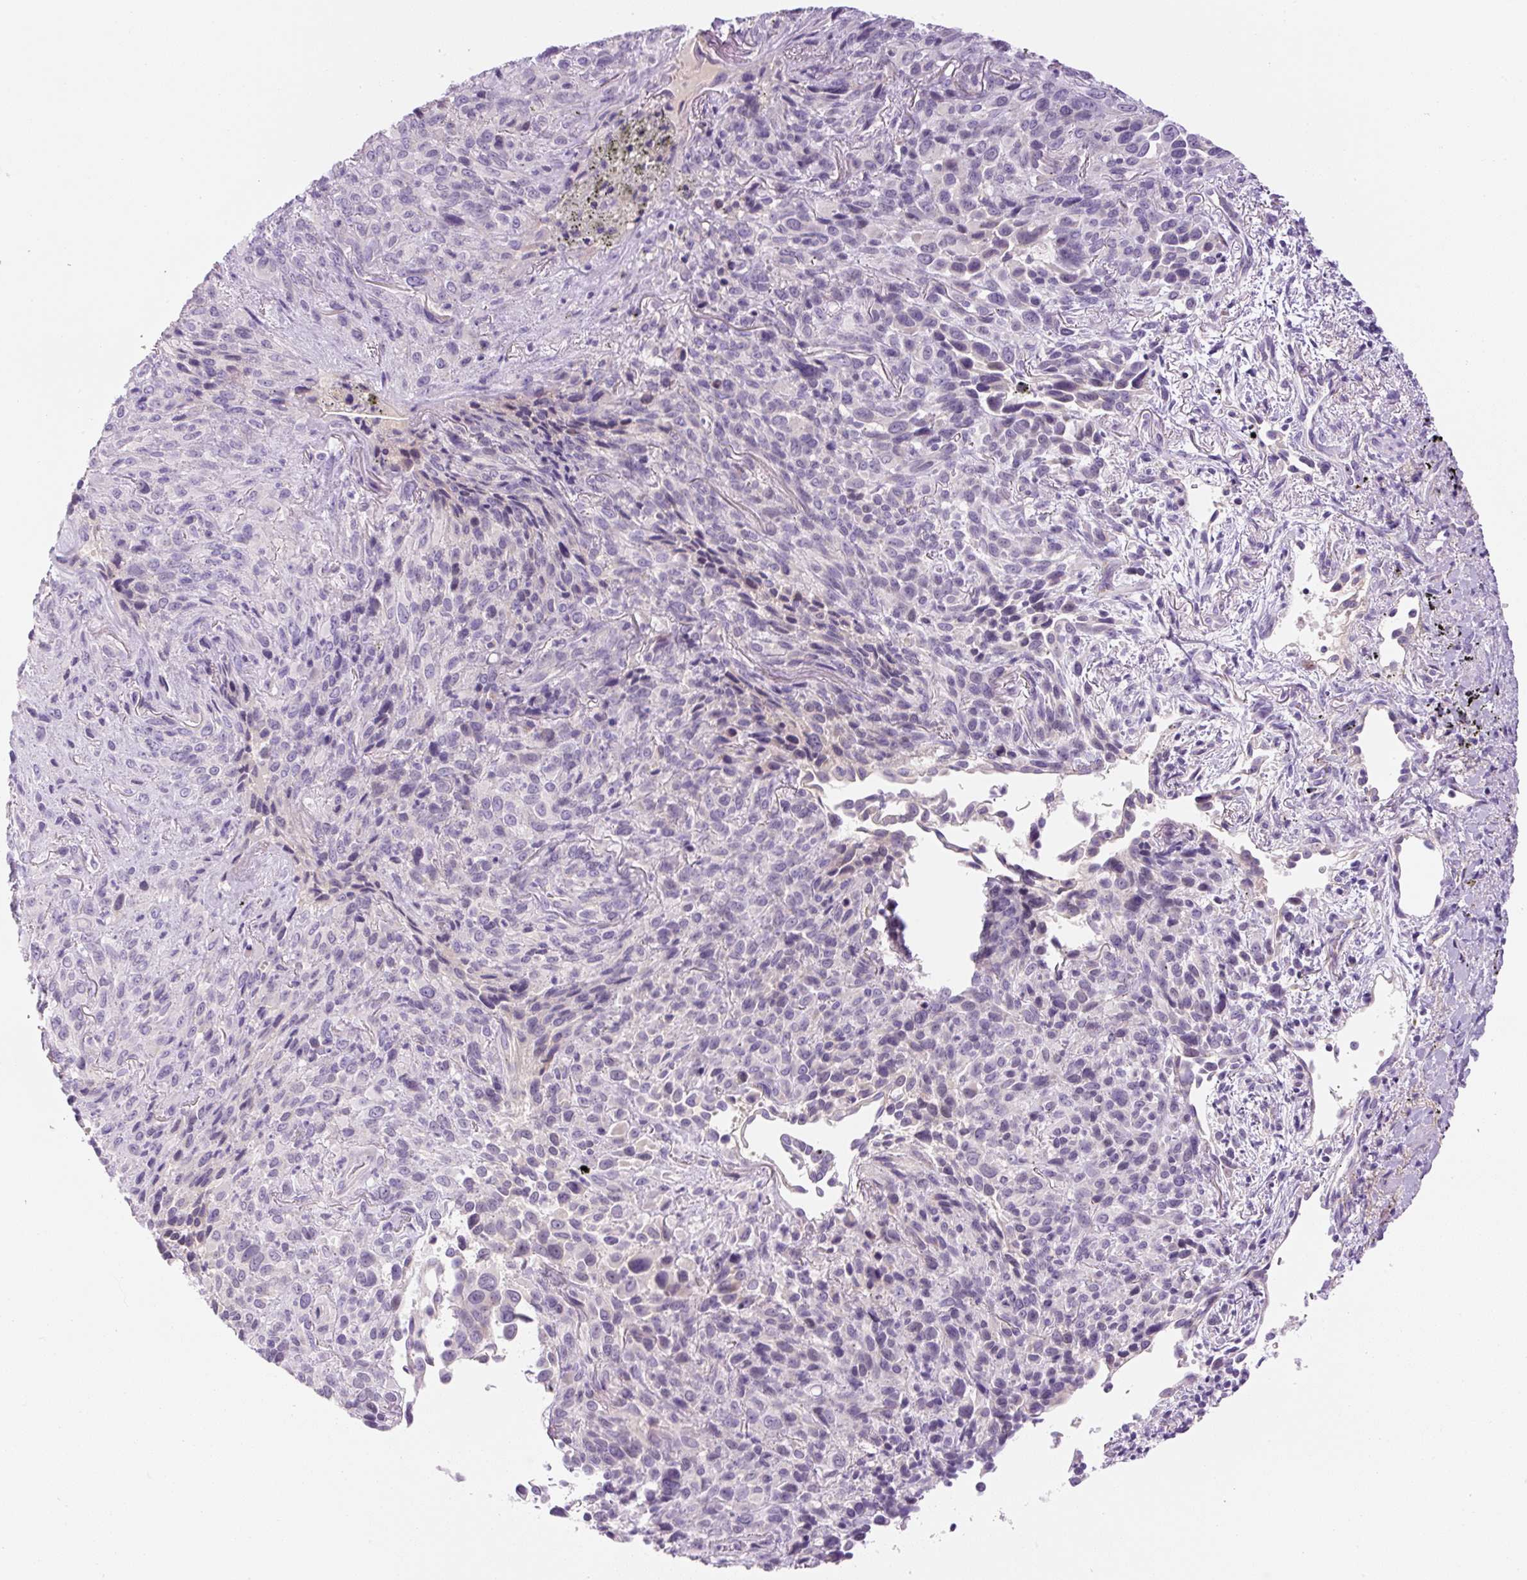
{"staining": {"intensity": "negative", "quantity": "none", "location": "none"}, "tissue": "melanoma", "cell_type": "Tumor cells", "image_type": "cancer", "snomed": [{"axis": "morphology", "description": "Malignant melanoma, Metastatic site"}, {"axis": "topography", "description": "Lung"}], "caption": "Tumor cells show no significant protein staining in malignant melanoma (metastatic site).", "gene": "RSPO4", "patient": {"sex": "male", "age": 48}}